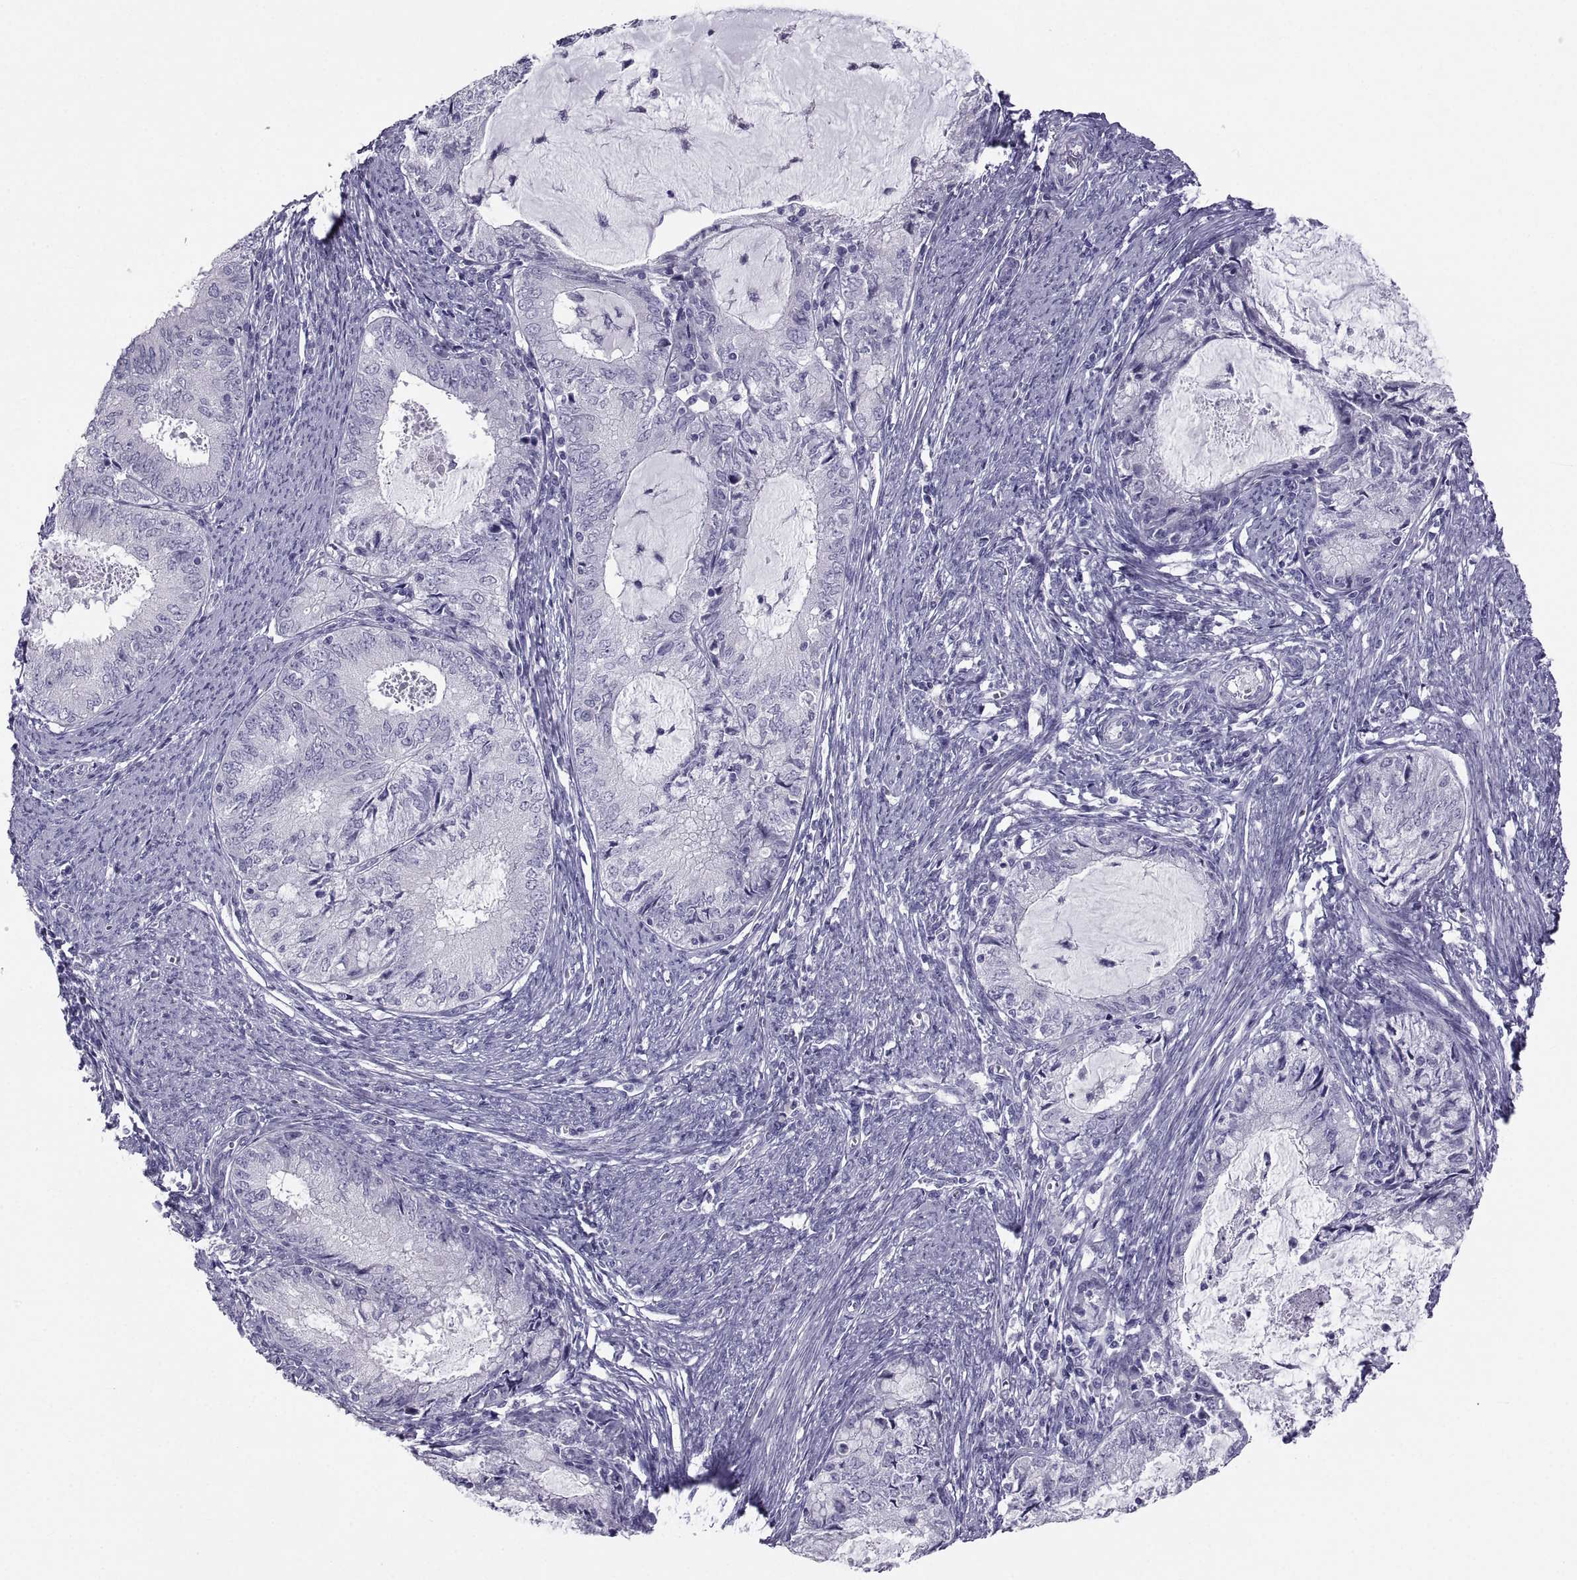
{"staining": {"intensity": "negative", "quantity": "none", "location": "none"}, "tissue": "endometrial cancer", "cell_type": "Tumor cells", "image_type": "cancer", "snomed": [{"axis": "morphology", "description": "Adenocarcinoma, NOS"}, {"axis": "topography", "description": "Endometrium"}], "caption": "Tumor cells are negative for brown protein staining in endometrial cancer.", "gene": "PCSK1N", "patient": {"sex": "female", "age": 57}}